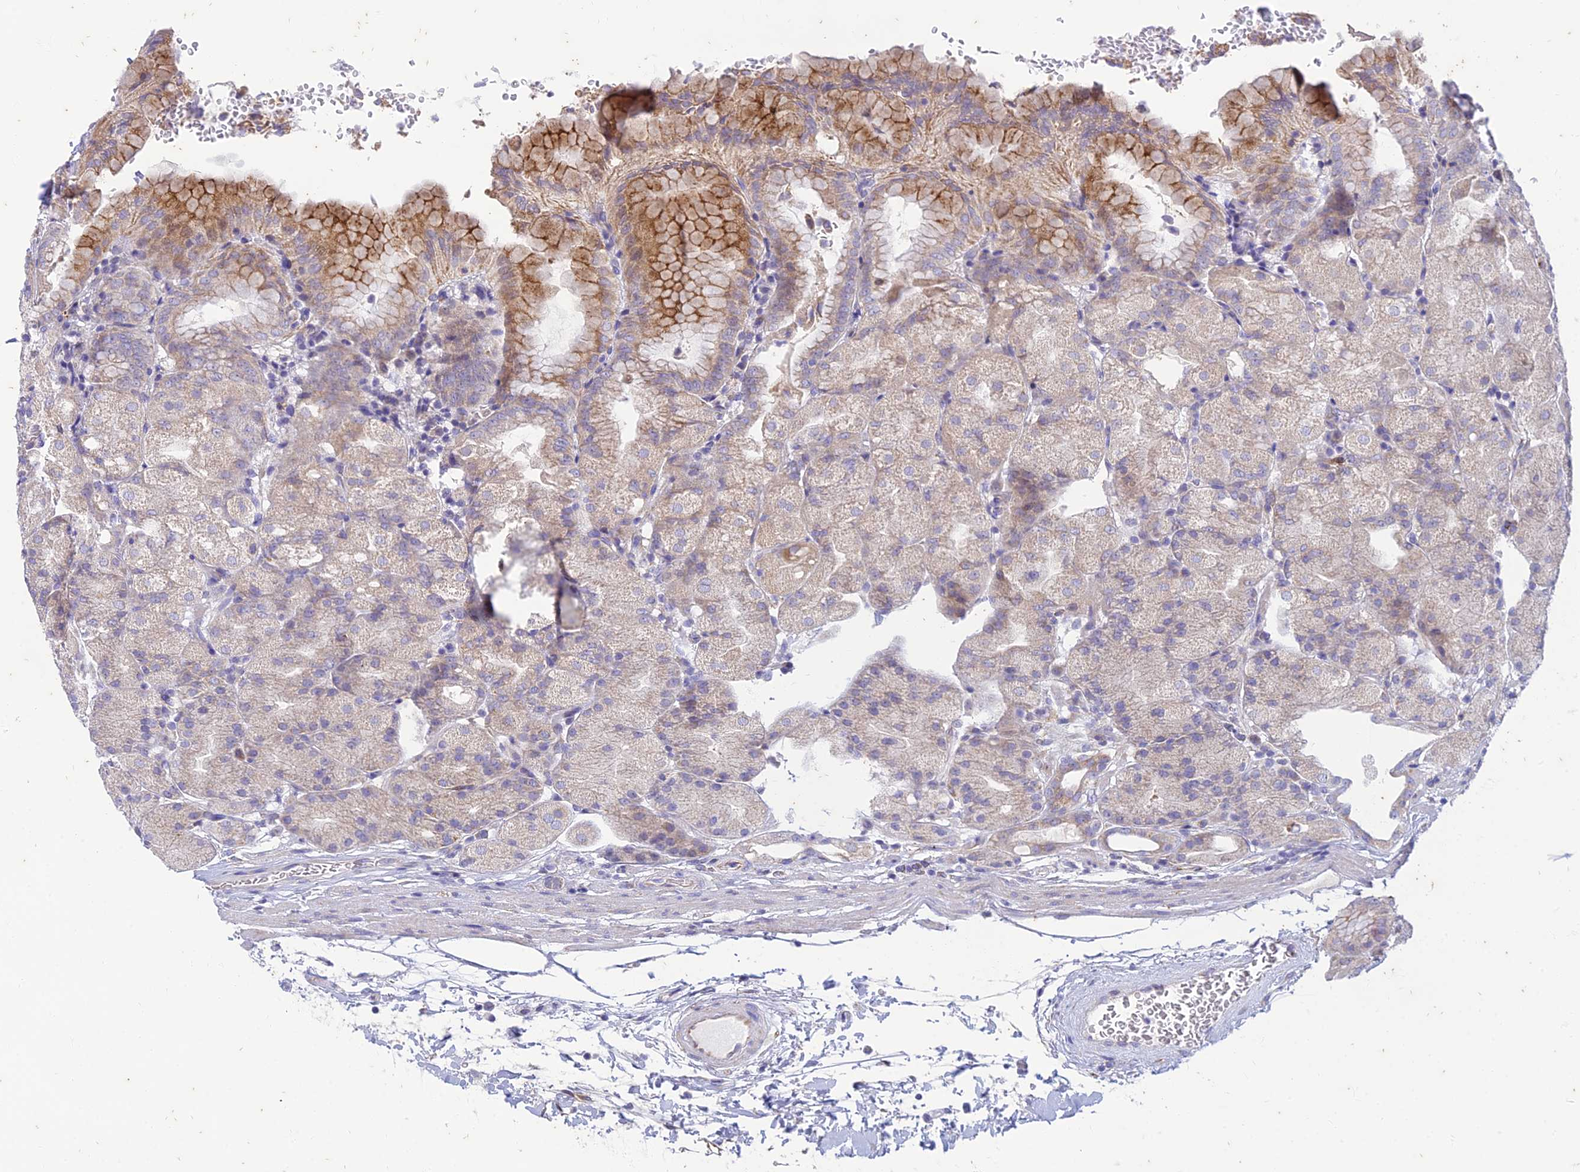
{"staining": {"intensity": "moderate", "quantity": "25%-75%", "location": "cytoplasmic/membranous"}, "tissue": "stomach", "cell_type": "Glandular cells", "image_type": "normal", "snomed": [{"axis": "morphology", "description": "Normal tissue, NOS"}, {"axis": "topography", "description": "Stomach, upper"}, {"axis": "topography", "description": "Stomach, lower"}], "caption": "IHC image of normal human stomach stained for a protein (brown), which exhibits medium levels of moderate cytoplasmic/membranous expression in about 25%-75% of glandular cells.", "gene": "PTCD2", "patient": {"sex": "male", "age": 62}}